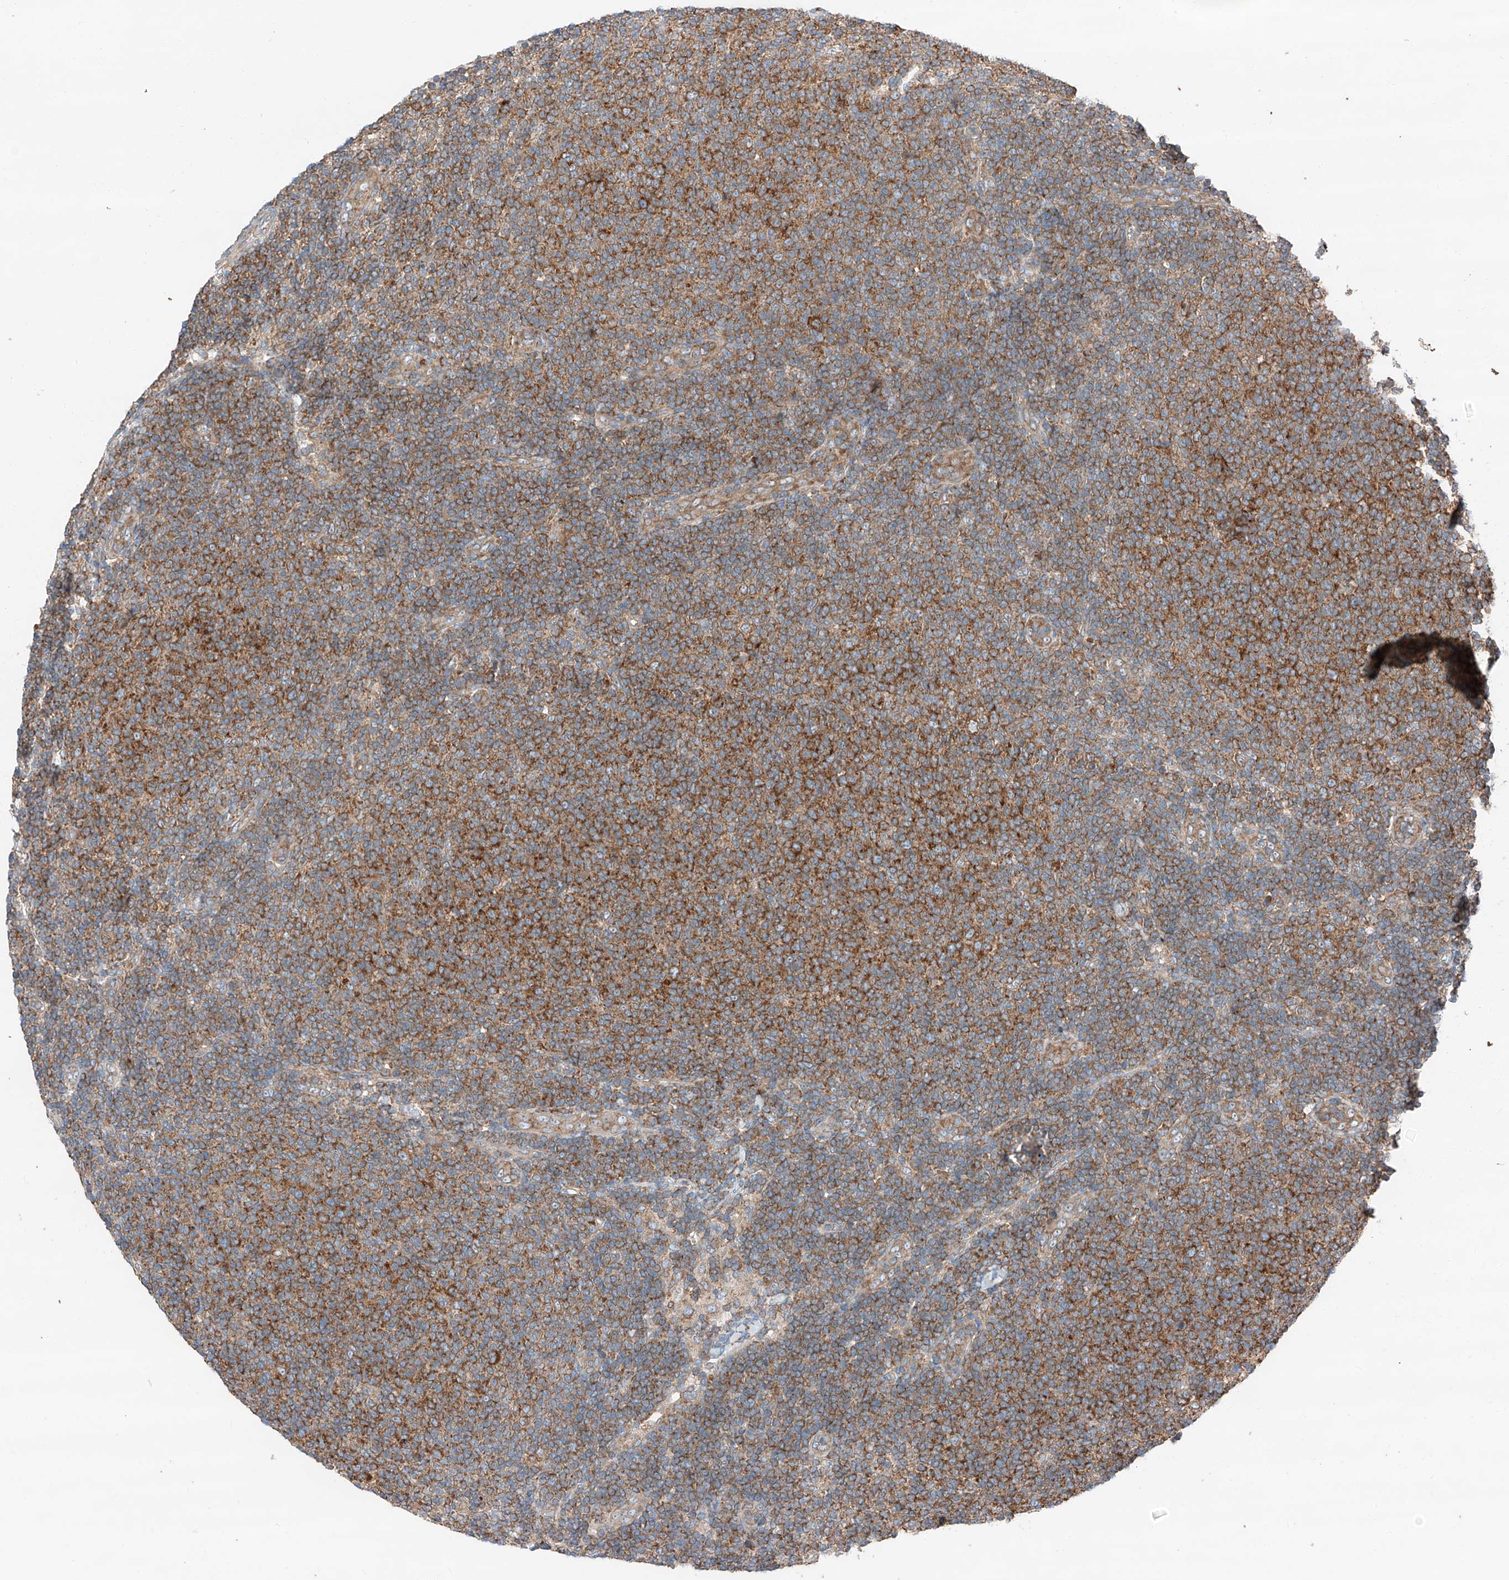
{"staining": {"intensity": "strong", "quantity": ">75%", "location": "cytoplasmic/membranous"}, "tissue": "lymphoma", "cell_type": "Tumor cells", "image_type": "cancer", "snomed": [{"axis": "morphology", "description": "Malignant lymphoma, non-Hodgkin's type, Low grade"}, {"axis": "topography", "description": "Lymph node"}], "caption": "Tumor cells demonstrate strong cytoplasmic/membranous staining in approximately >75% of cells in lymphoma.", "gene": "ZC3H15", "patient": {"sex": "male", "age": 66}}